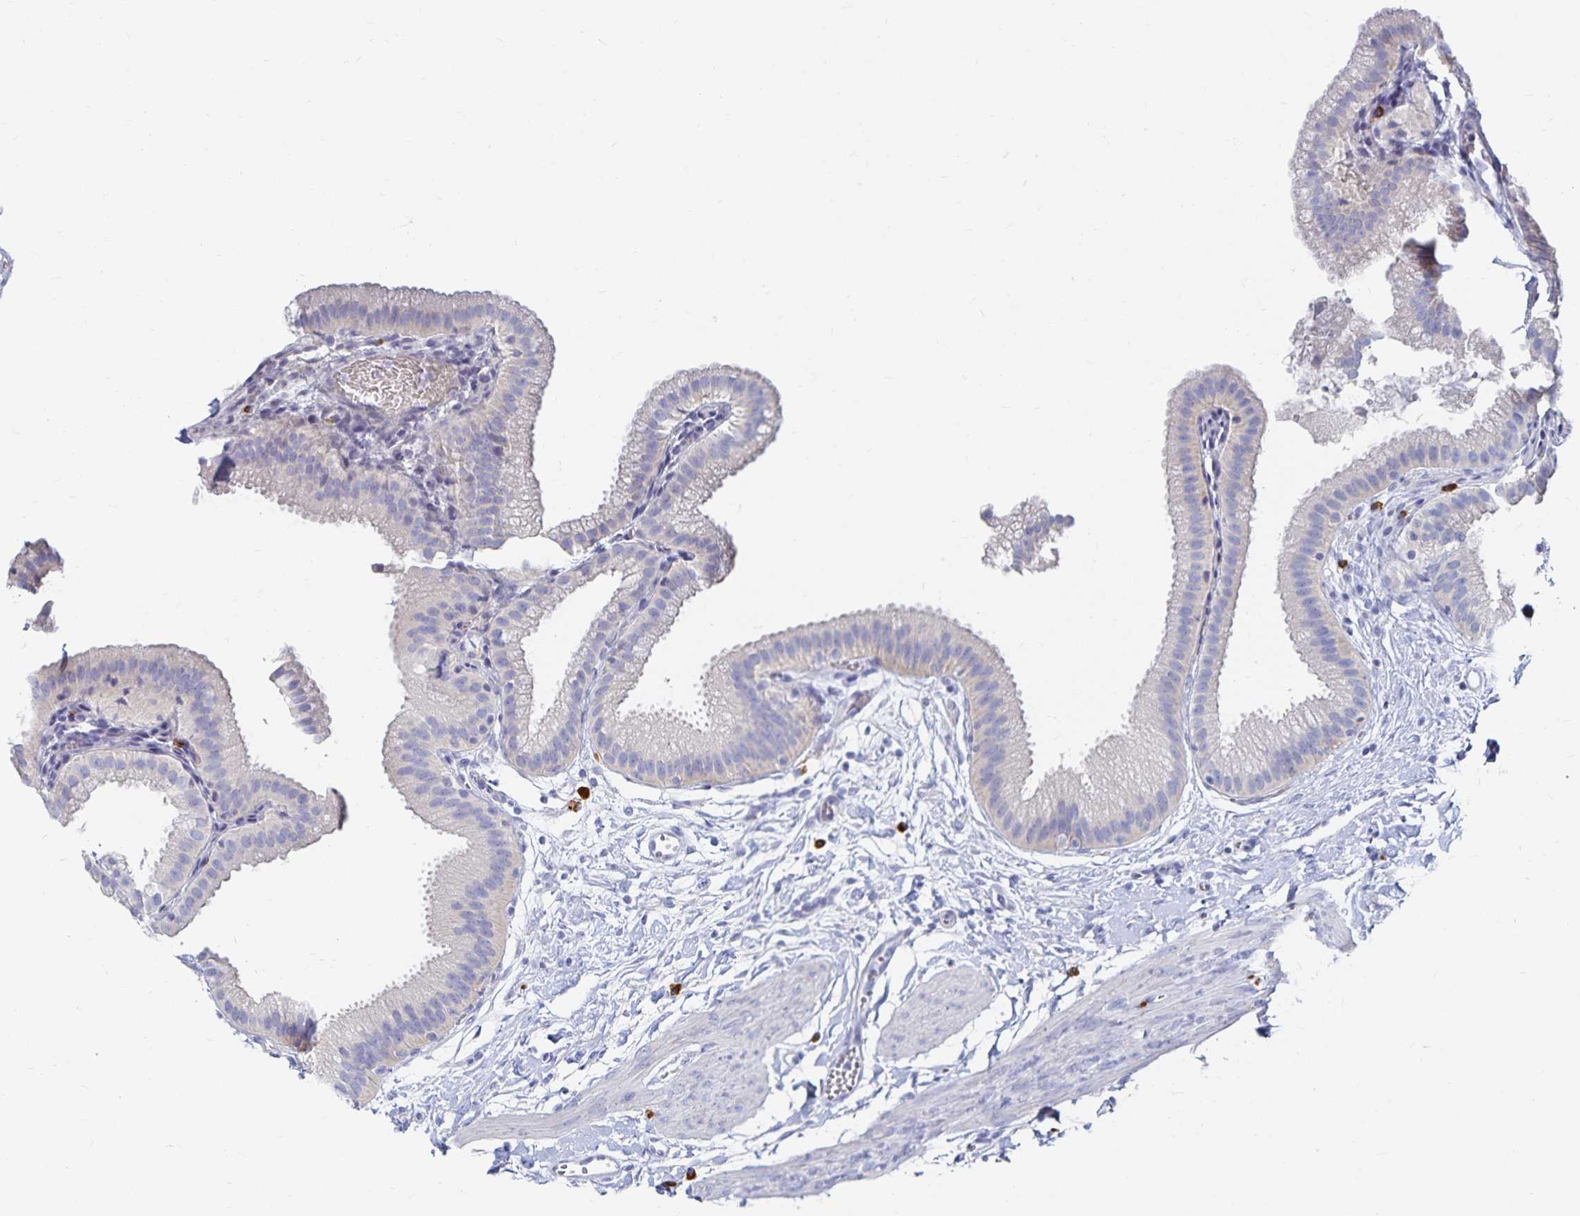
{"staining": {"intensity": "negative", "quantity": "none", "location": "none"}, "tissue": "gallbladder", "cell_type": "Glandular cells", "image_type": "normal", "snomed": [{"axis": "morphology", "description": "Normal tissue, NOS"}, {"axis": "topography", "description": "Gallbladder"}], "caption": "Immunohistochemical staining of normal gallbladder reveals no significant positivity in glandular cells.", "gene": "TNIP1", "patient": {"sex": "female", "age": 63}}